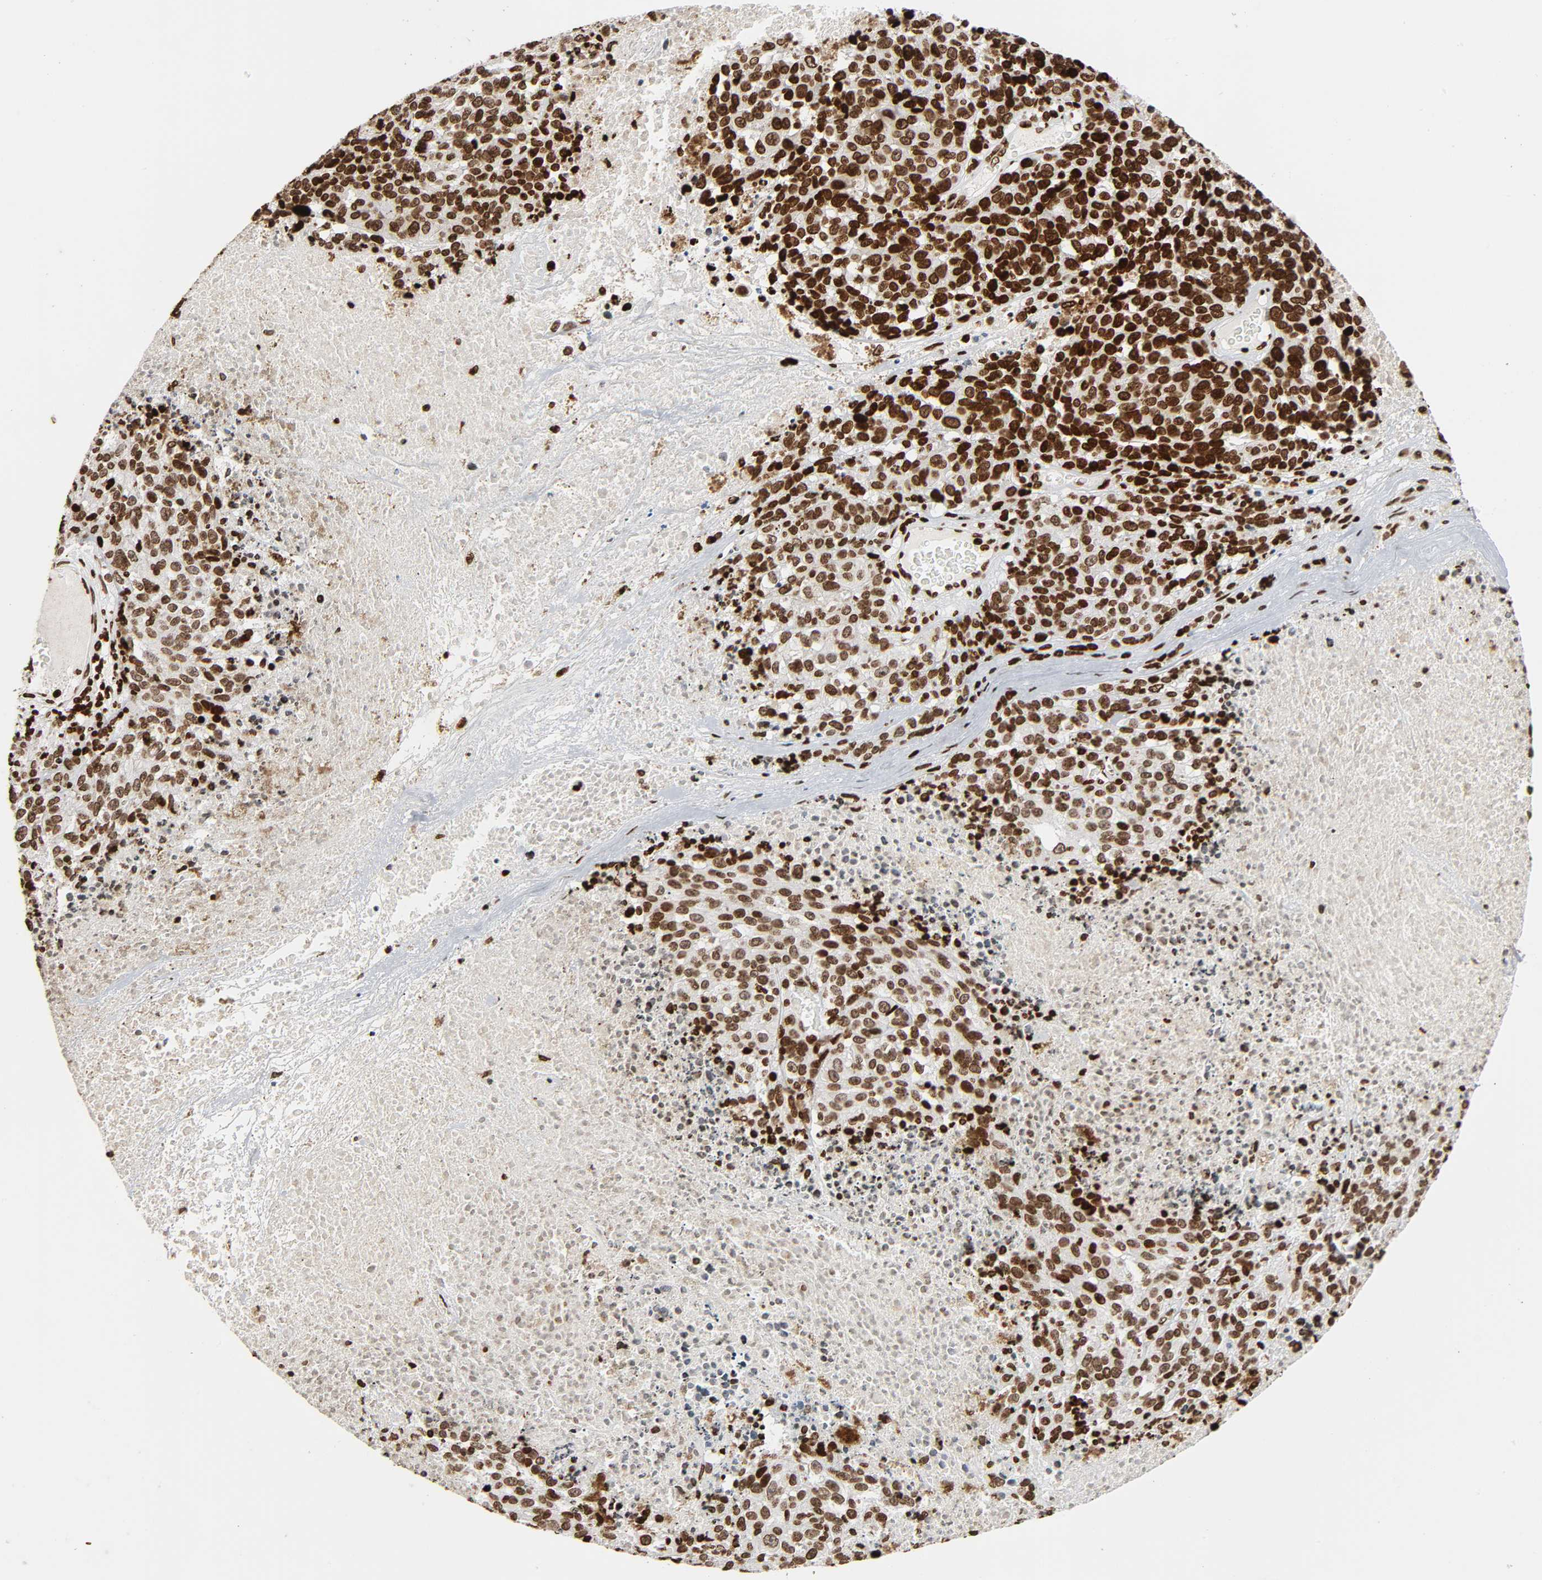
{"staining": {"intensity": "strong", "quantity": ">75%", "location": "nuclear"}, "tissue": "melanoma", "cell_type": "Tumor cells", "image_type": "cancer", "snomed": [{"axis": "morphology", "description": "Malignant melanoma, Metastatic site"}, {"axis": "topography", "description": "Cerebral cortex"}], "caption": "Immunohistochemical staining of malignant melanoma (metastatic site) shows strong nuclear protein staining in approximately >75% of tumor cells. The protein is shown in brown color, while the nuclei are stained blue.", "gene": "RXRA", "patient": {"sex": "female", "age": 52}}